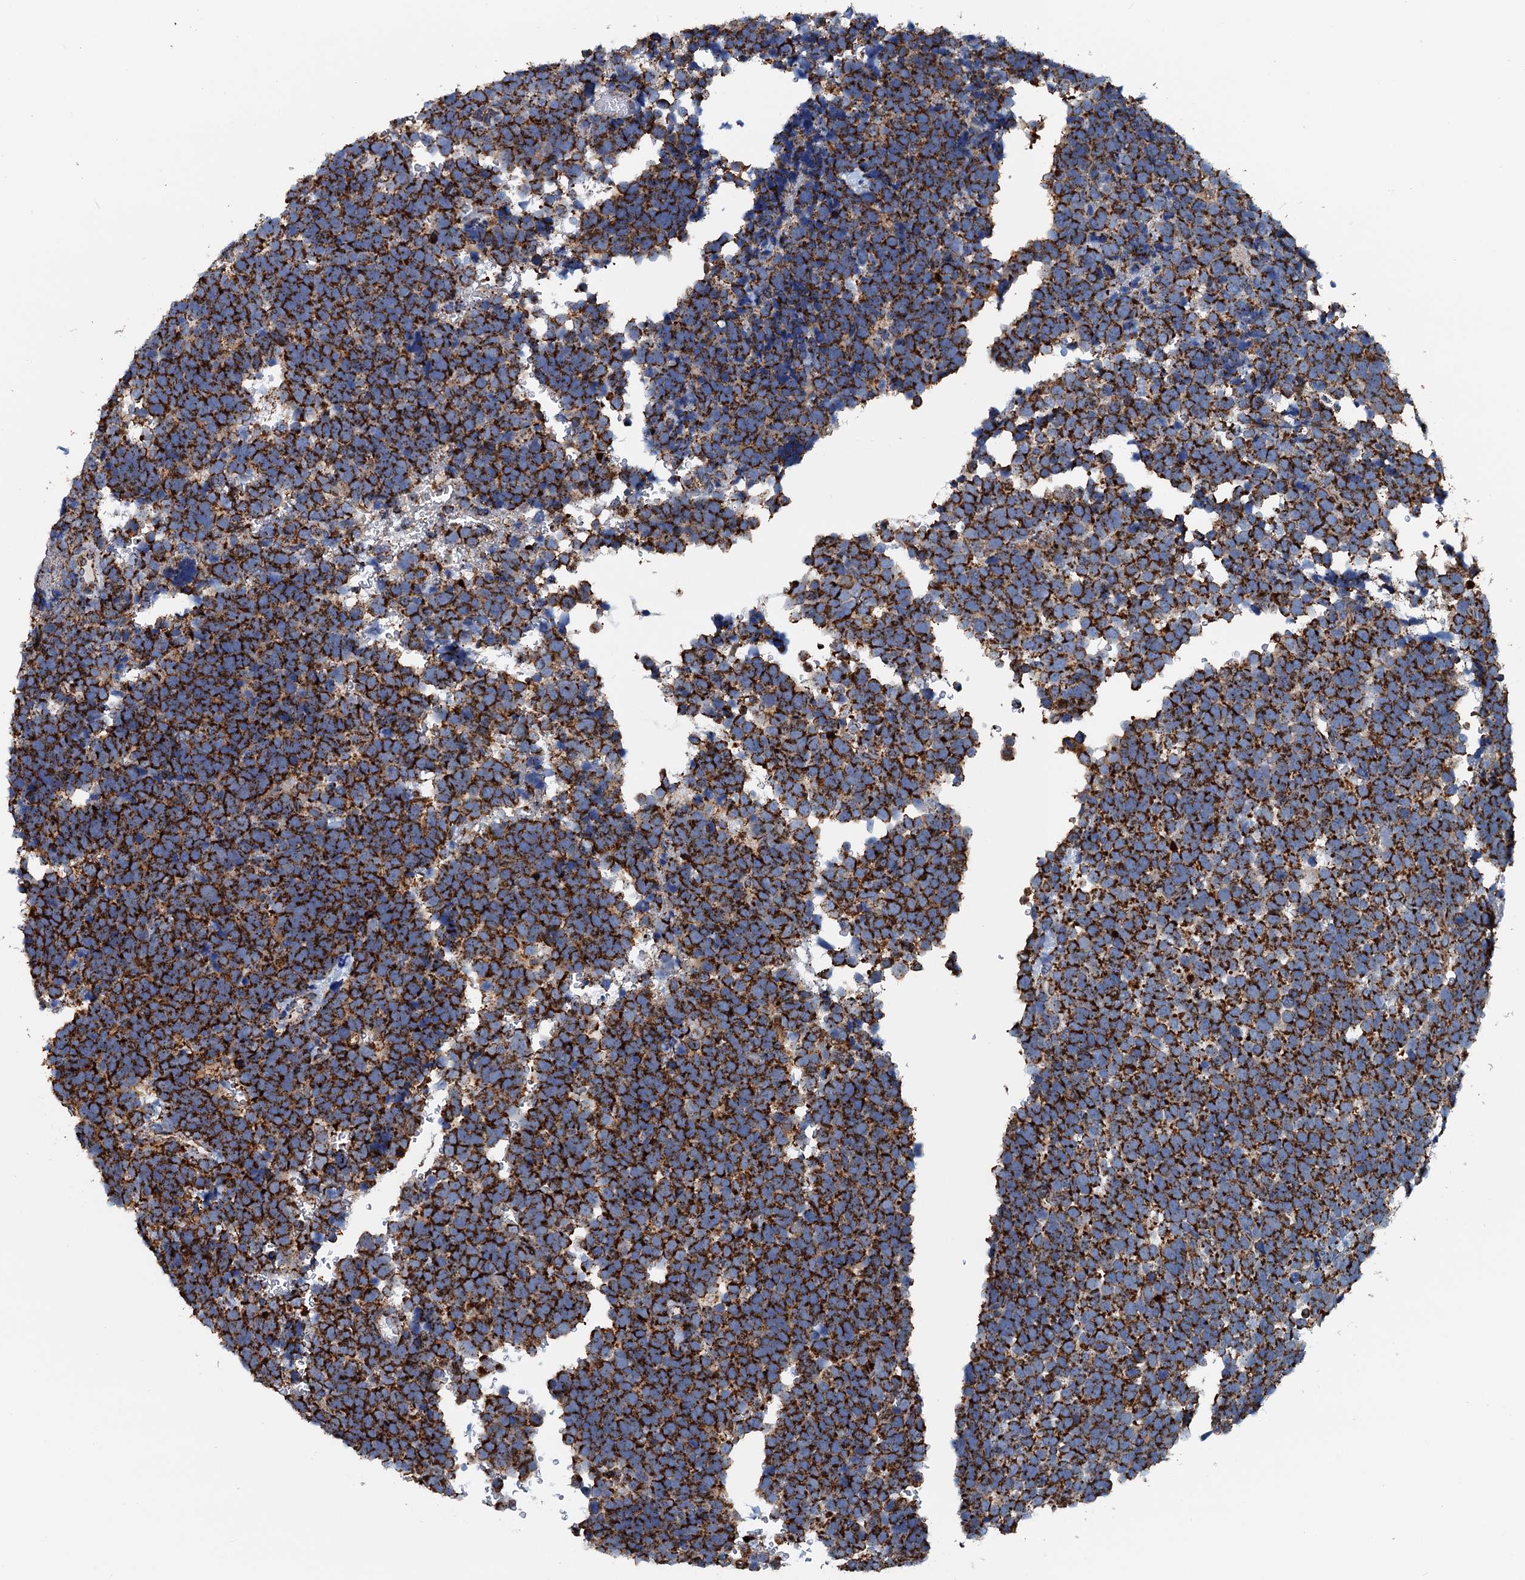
{"staining": {"intensity": "strong", "quantity": ">75%", "location": "cytoplasmic/membranous"}, "tissue": "urothelial cancer", "cell_type": "Tumor cells", "image_type": "cancer", "snomed": [{"axis": "morphology", "description": "Urothelial carcinoma, High grade"}, {"axis": "topography", "description": "Urinary bladder"}], "caption": "The photomicrograph displays a brown stain indicating the presence of a protein in the cytoplasmic/membranous of tumor cells in urothelial cancer.", "gene": "AAGAB", "patient": {"sex": "female", "age": 82}}